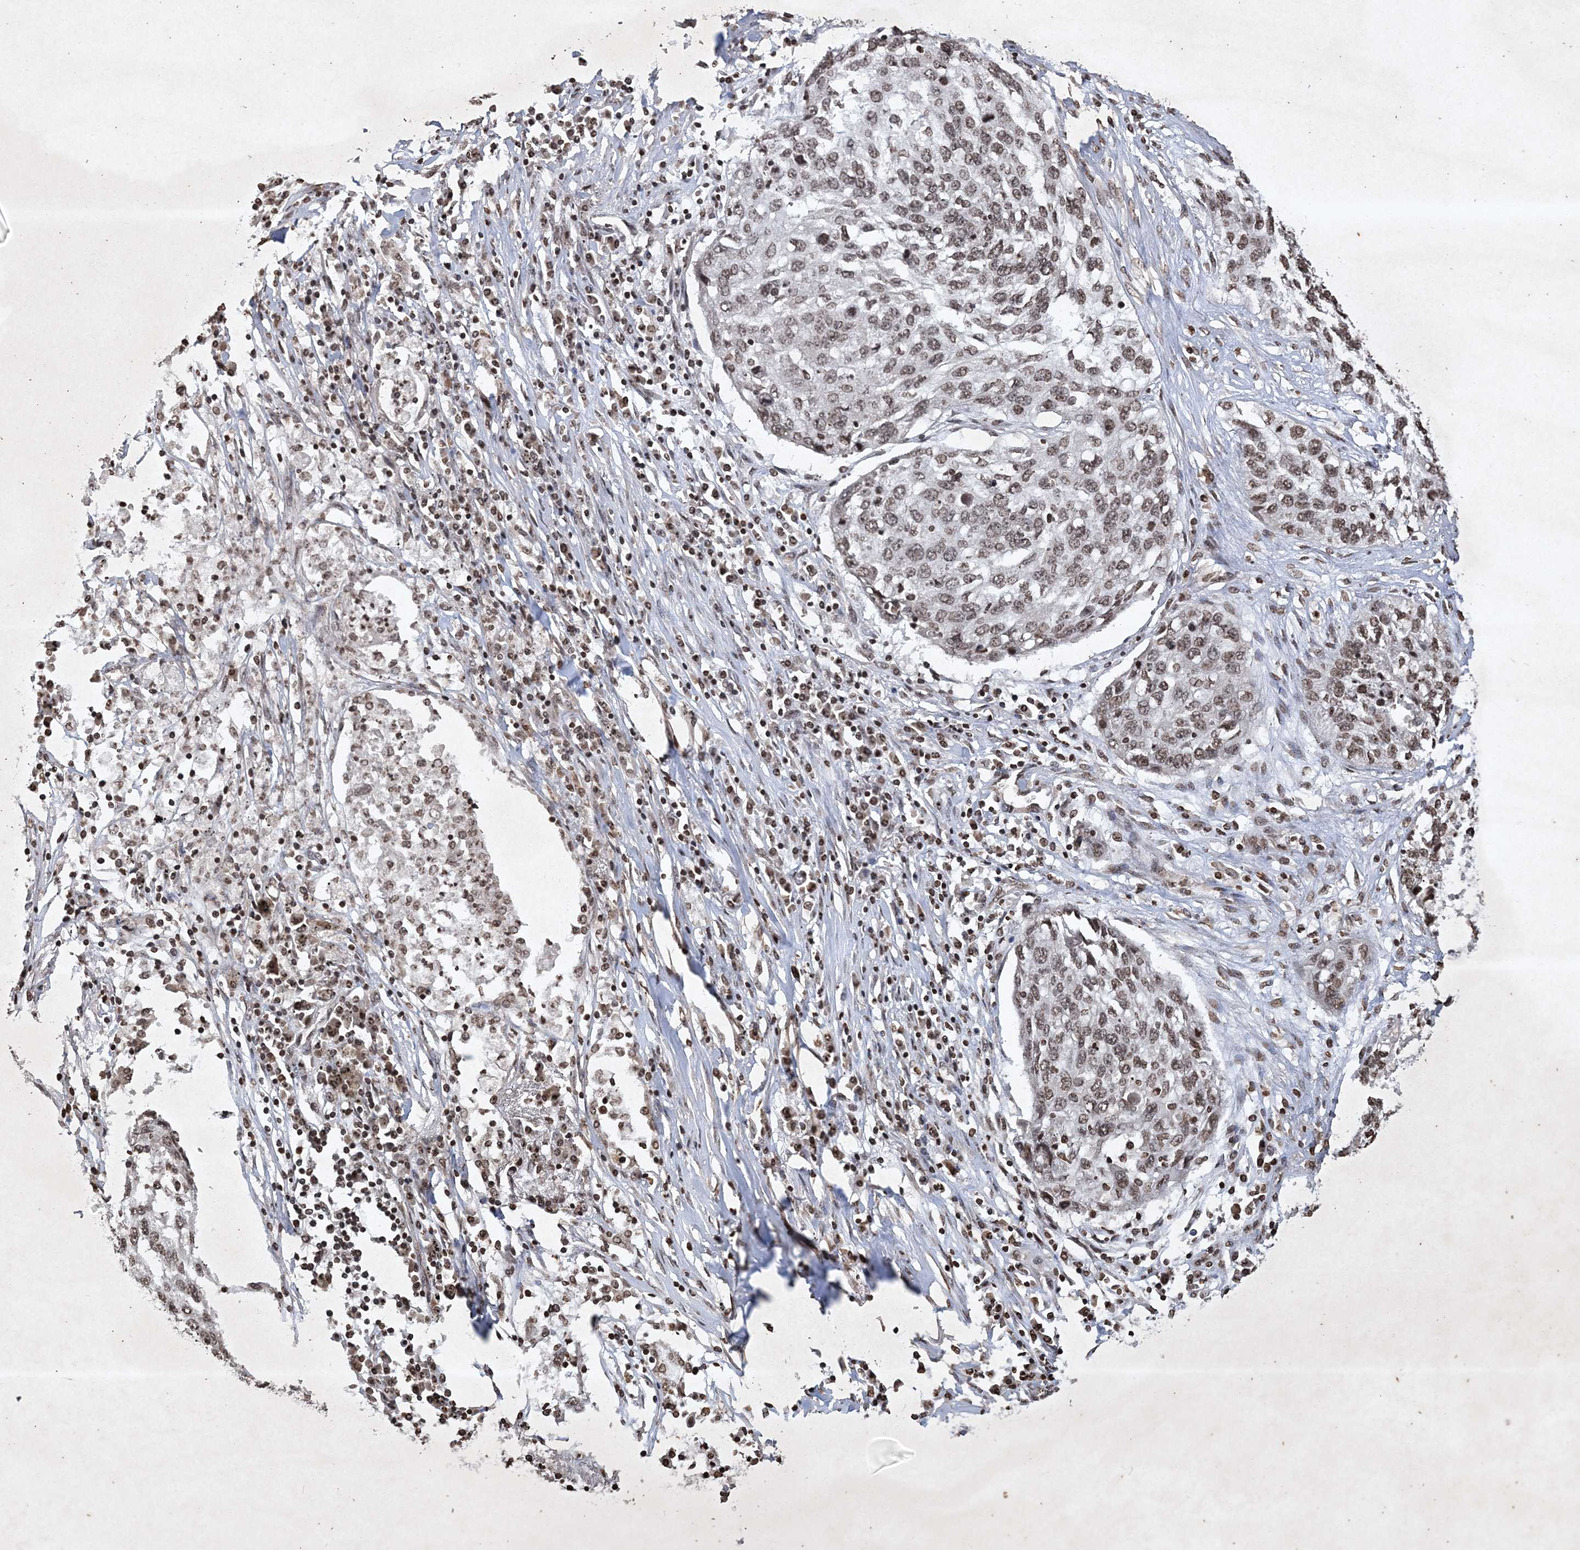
{"staining": {"intensity": "weak", "quantity": ">75%", "location": "nuclear"}, "tissue": "lung cancer", "cell_type": "Tumor cells", "image_type": "cancer", "snomed": [{"axis": "morphology", "description": "Squamous cell carcinoma, NOS"}, {"axis": "topography", "description": "Lung"}], "caption": "Immunohistochemical staining of lung cancer (squamous cell carcinoma) reveals low levels of weak nuclear protein positivity in about >75% of tumor cells.", "gene": "NEDD9", "patient": {"sex": "female", "age": 63}}